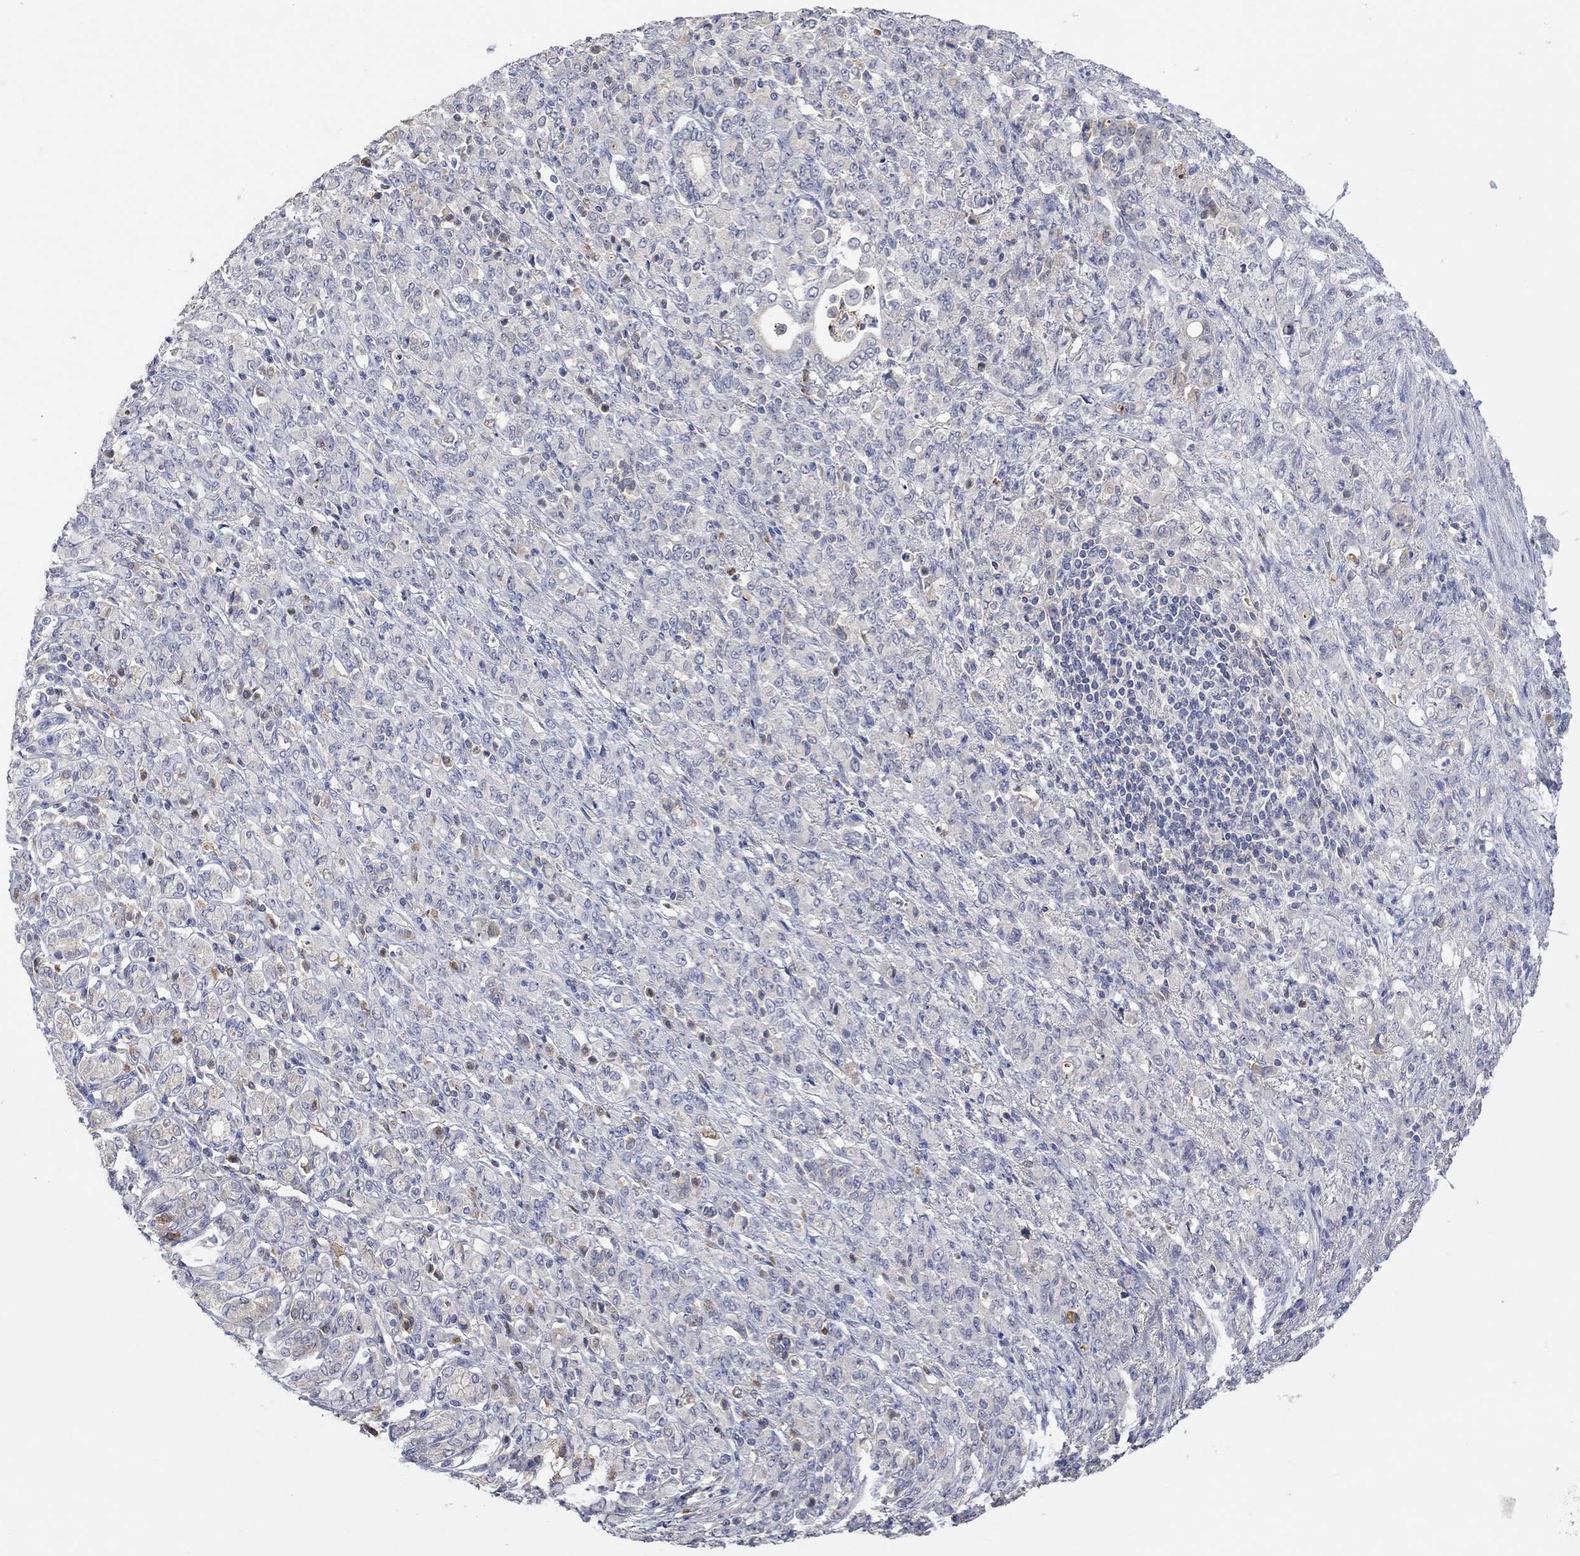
{"staining": {"intensity": "negative", "quantity": "none", "location": "none"}, "tissue": "stomach cancer", "cell_type": "Tumor cells", "image_type": "cancer", "snomed": [{"axis": "morphology", "description": "Normal tissue, NOS"}, {"axis": "morphology", "description": "Adenocarcinoma, NOS"}, {"axis": "topography", "description": "Stomach"}], "caption": "Immunohistochemical staining of human stomach cancer demonstrates no significant staining in tumor cells.", "gene": "MSTN", "patient": {"sex": "female", "age": 79}}